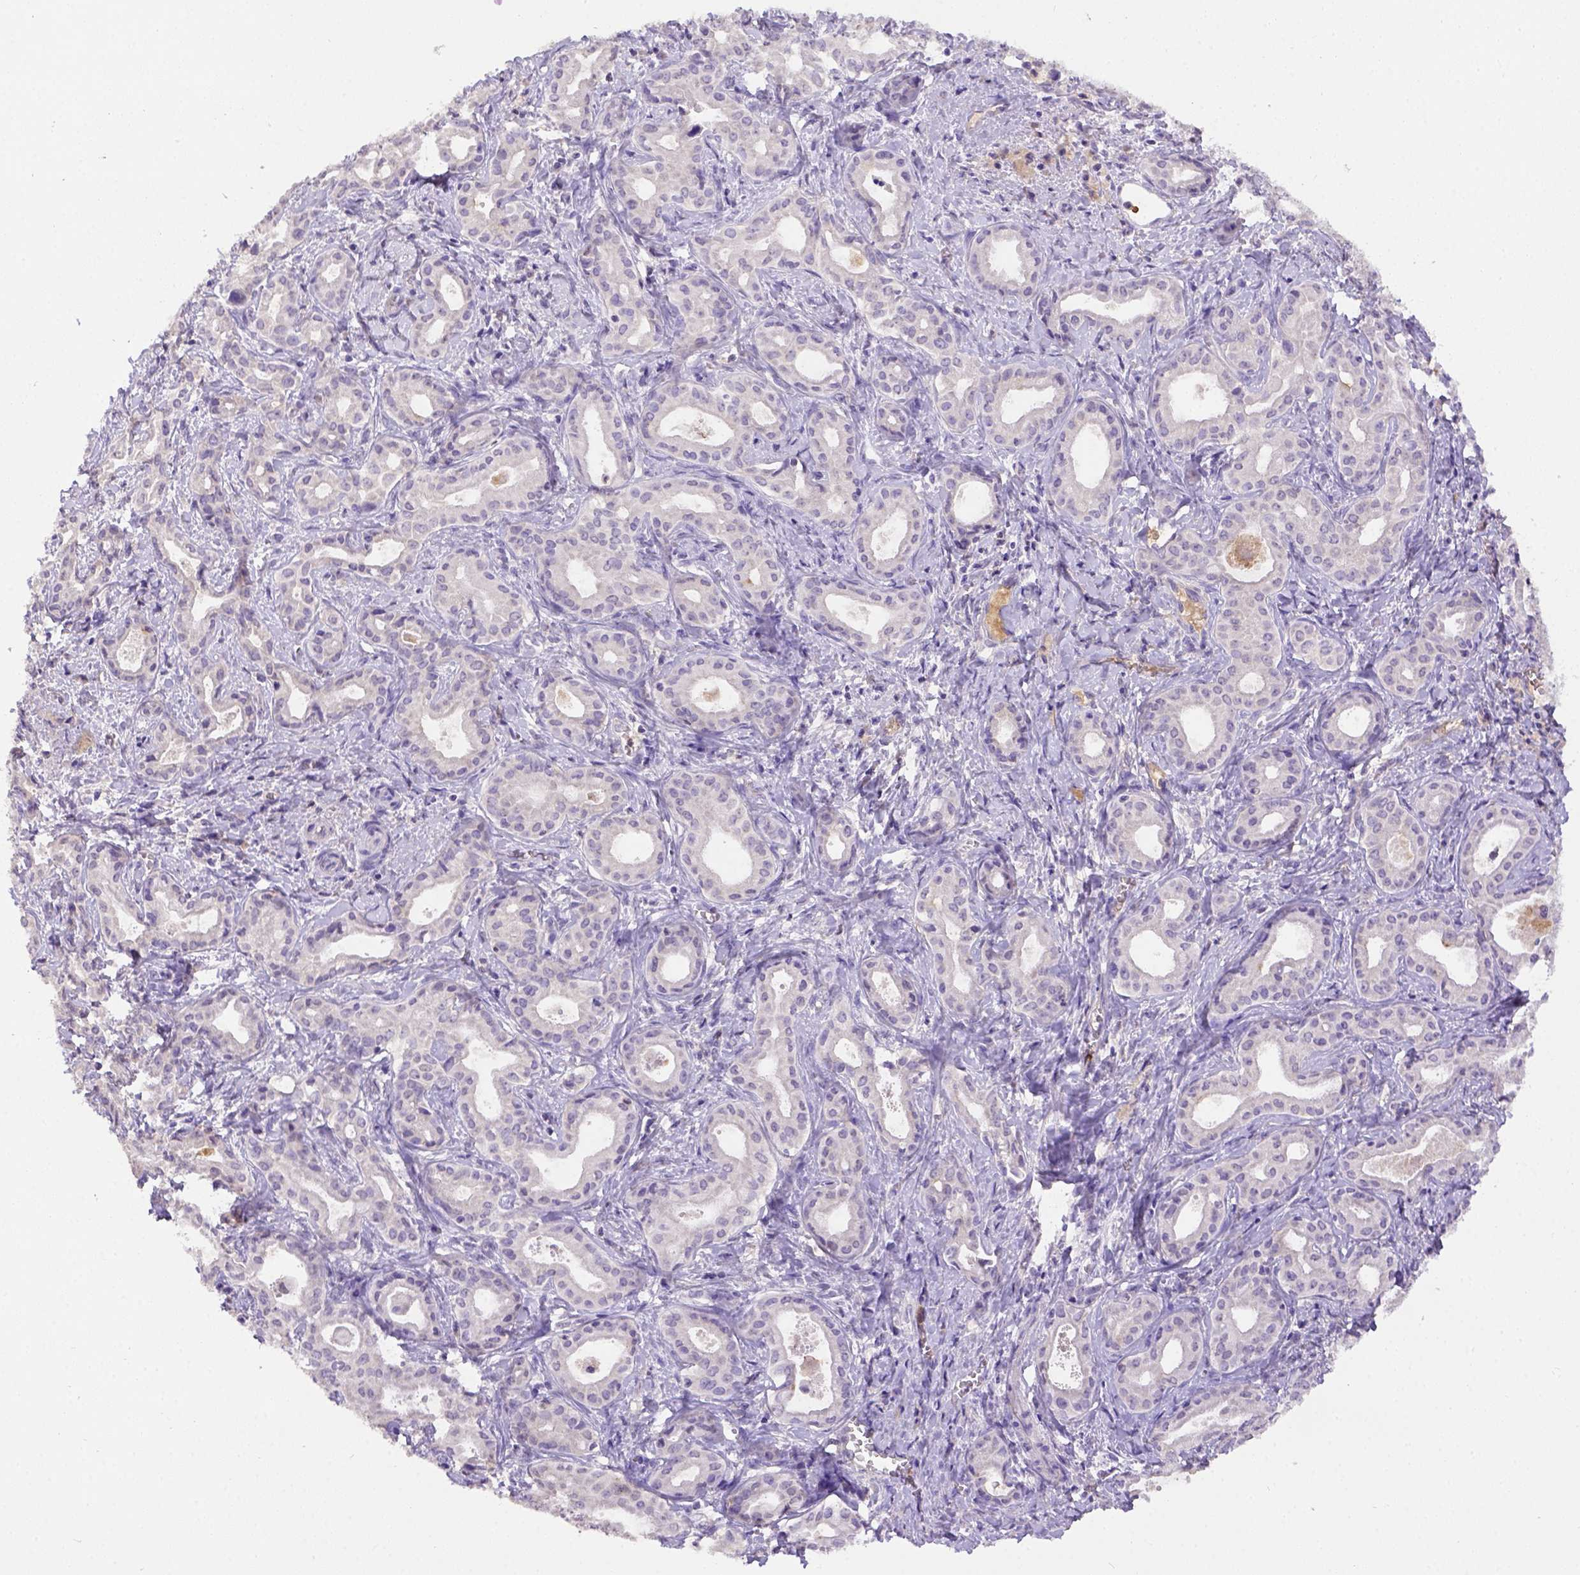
{"staining": {"intensity": "negative", "quantity": "none", "location": "none"}, "tissue": "liver cancer", "cell_type": "Tumor cells", "image_type": "cancer", "snomed": [{"axis": "morphology", "description": "Cholangiocarcinoma"}, {"axis": "topography", "description": "Liver"}], "caption": "Liver cancer (cholangiocarcinoma) was stained to show a protein in brown. There is no significant staining in tumor cells.", "gene": "B3GAT1", "patient": {"sex": "female", "age": 65}}